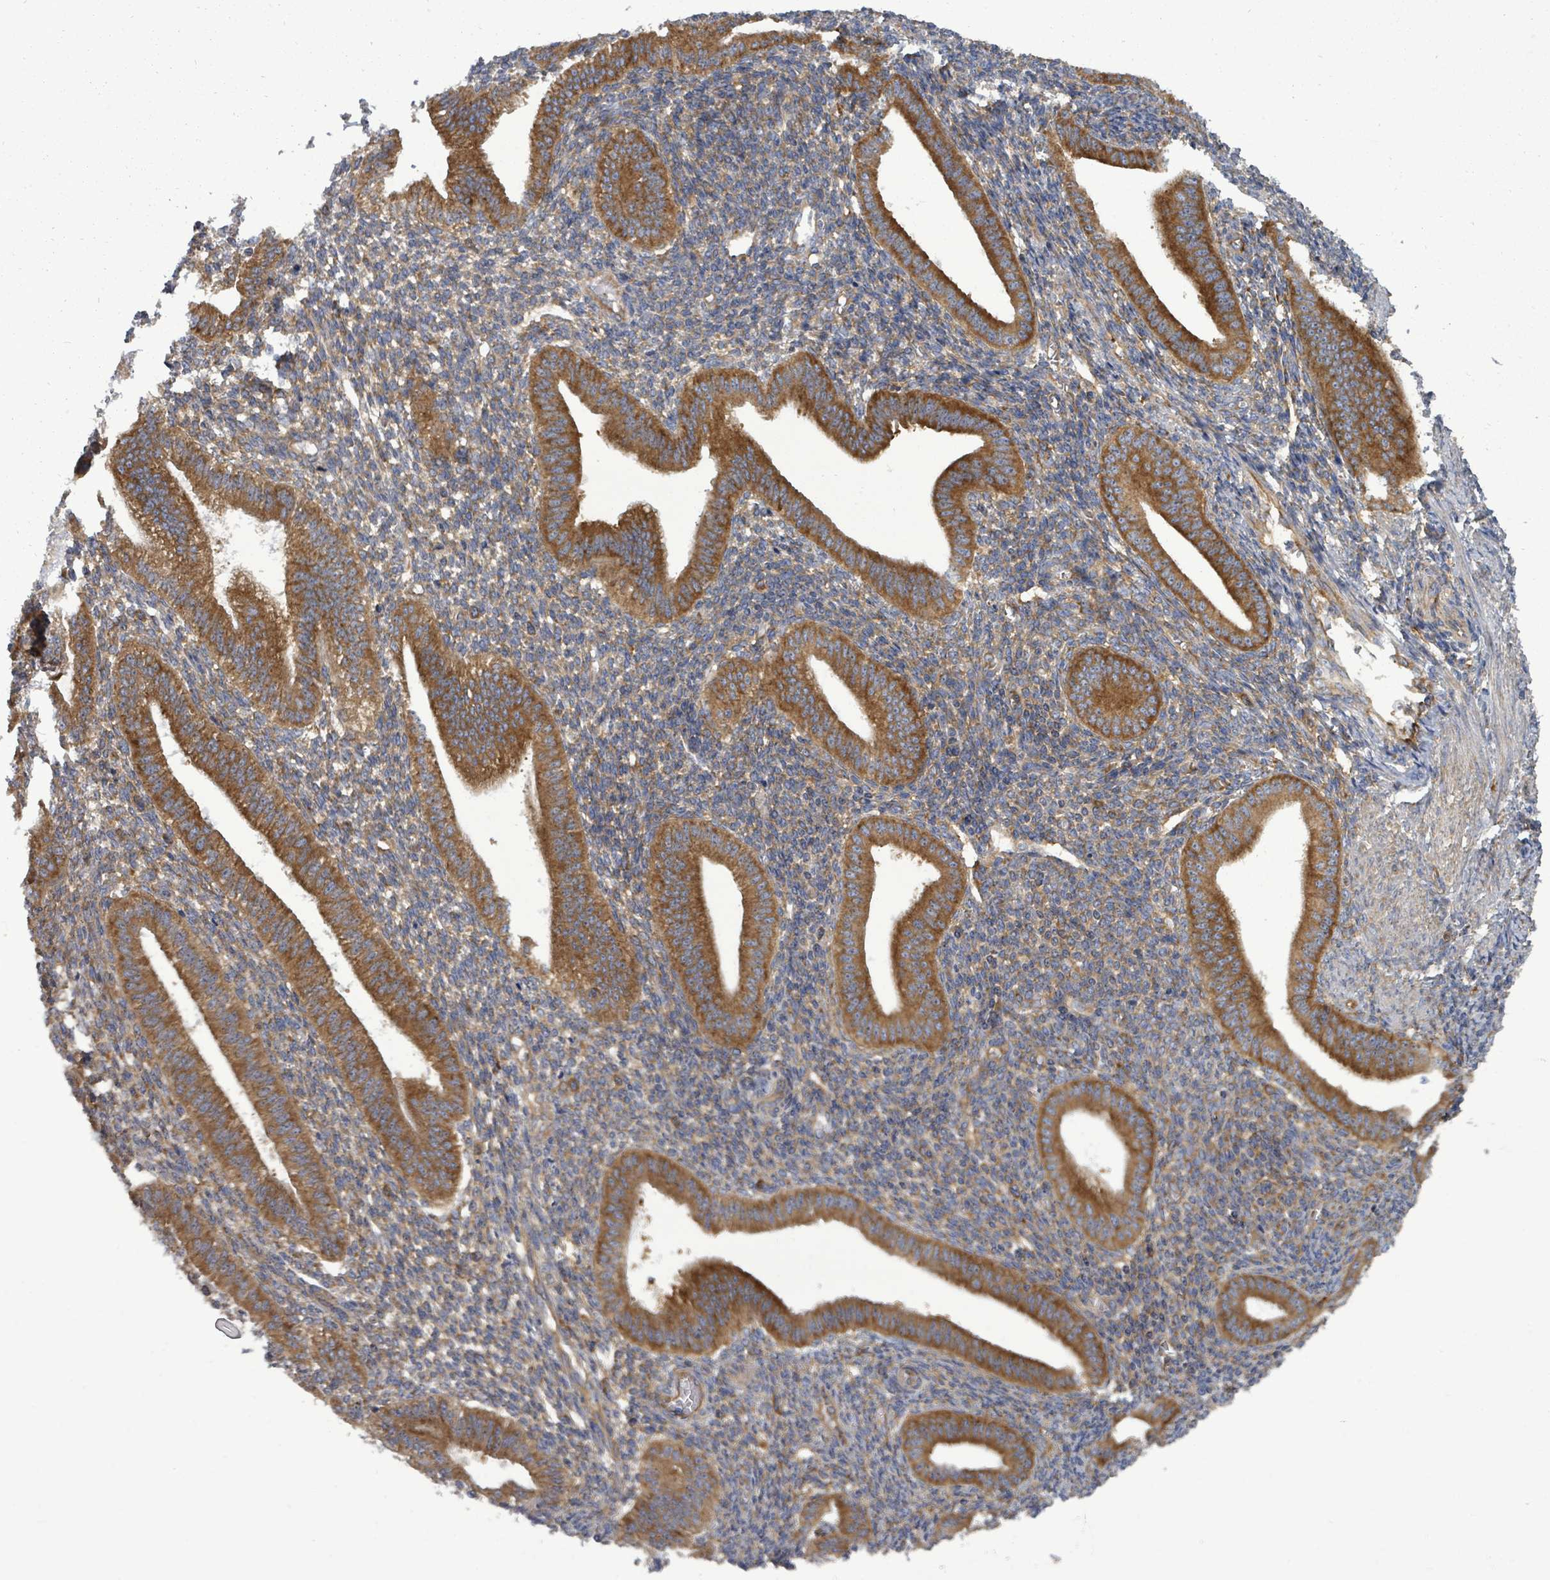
{"staining": {"intensity": "moderate", "quantity": "25%-75%", "location": "cytoplasmic/membranous"}, "tissue": "endometrium", "cell_type": "Cells in endometrial stroma", "image_type": "normal", "snomed": [{"axis": "morphology", "description": "Normal tissue, NOS"}, {"axis": "topography", "description": "Endometrium"}], "caption": "Immunohistochemical staining of normal human endometrium exhibits 25%-75% levels of moderate cytoplasmic/membranous protein positivity in approximately 25%-75% of cells in endometrial stroma.", "gene": "EIF3CL", "patient": {"sex": "female", "age": 34}}